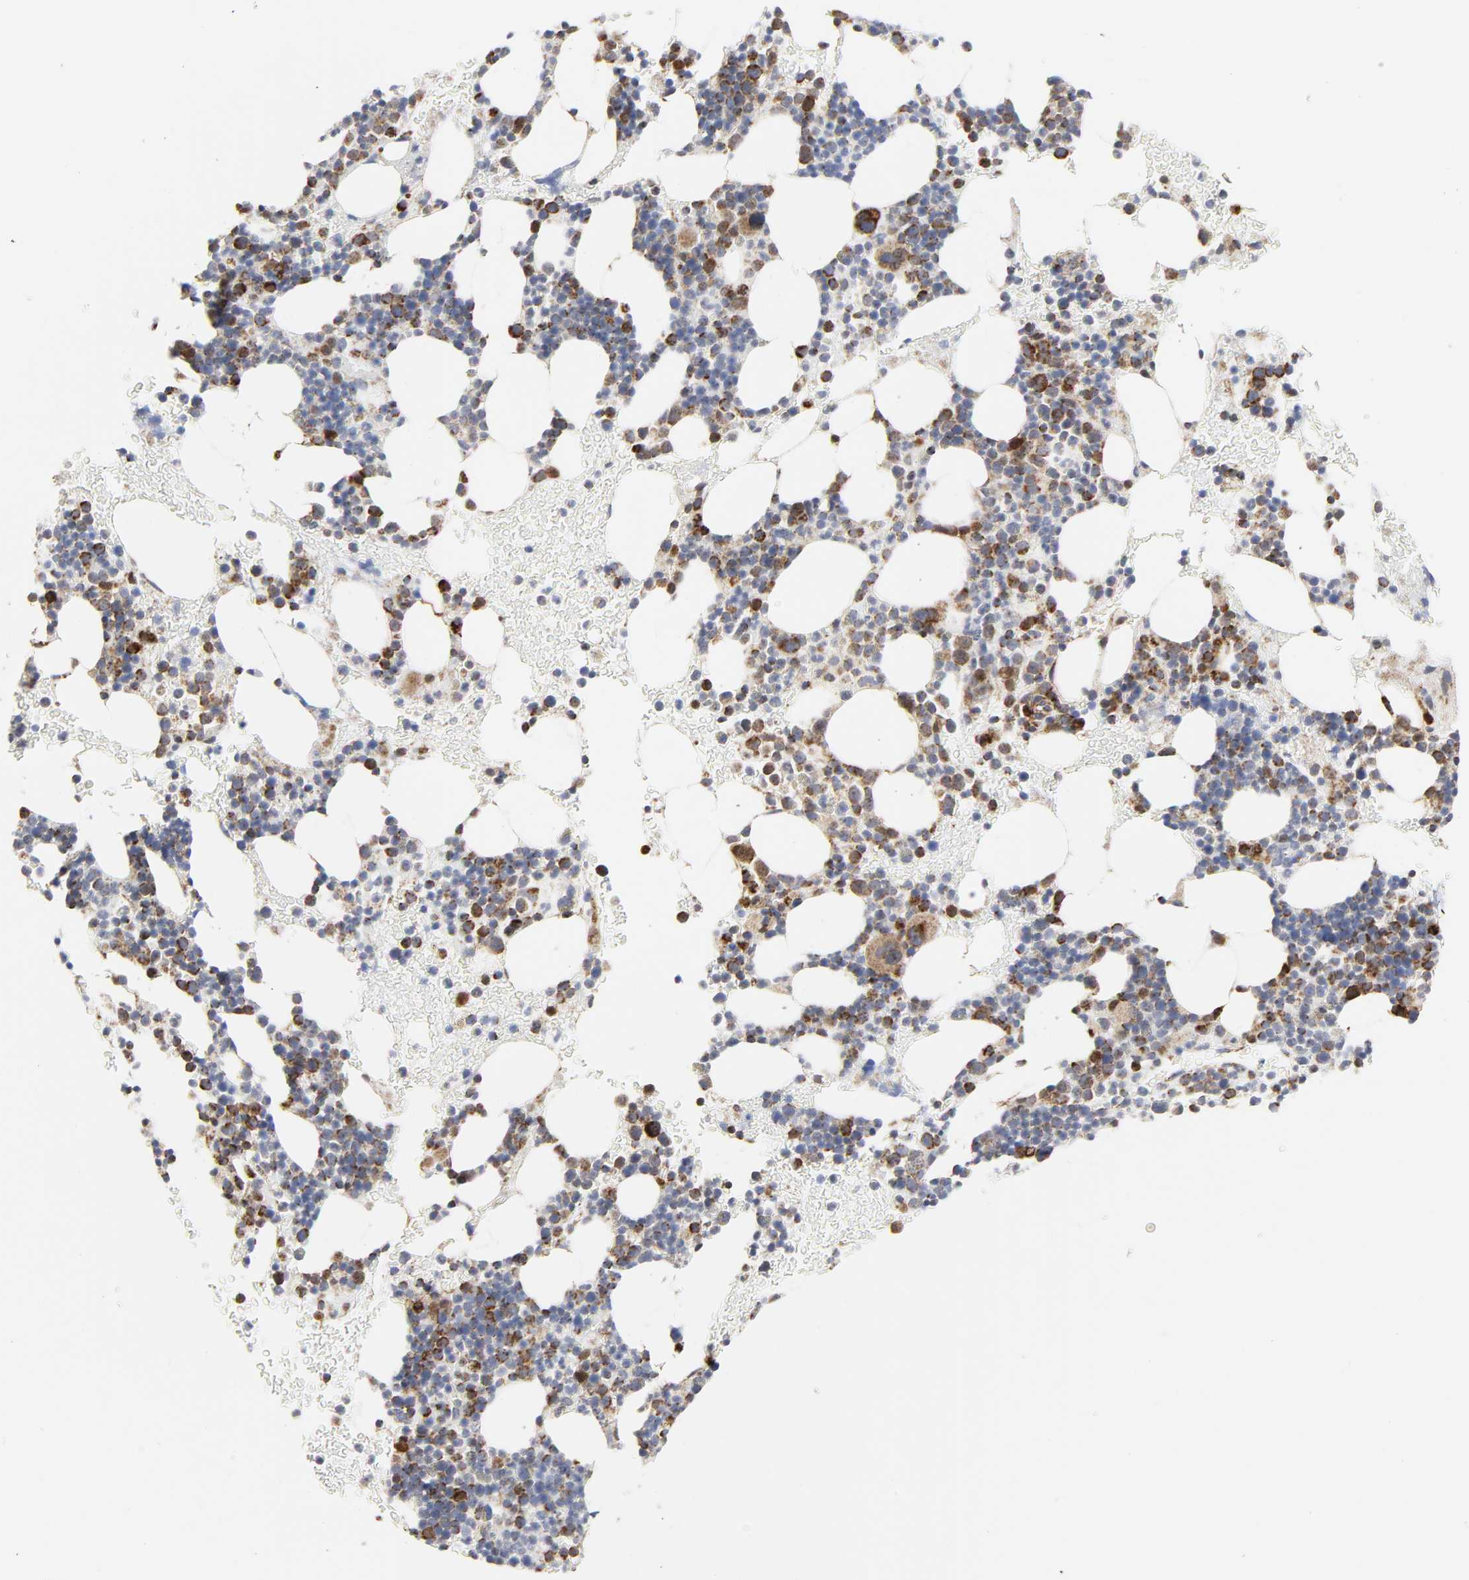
{"staining": {"intensity": "strong", "quantity": "25%-75%", "location": "cytoplasmic/membranous"}, "tissue": "bone marrow", "cell_type": "Hematopoietic cells", "image_type": "normal", "snomed": [{"axis": "morphology", "description": "Normal tissue, NOS"}, {"axis": "topography", "description": "Bone marrow"}], "caption": "Immunohistochemical staining of benign bone marrow shows 25%-75% levels of strong cytoplasmic/membranous protein staining in approximately 25%-75% of hematopoietic cells.", "gene": "CYCS", "patient": {"sex": "male", "age": 17}}